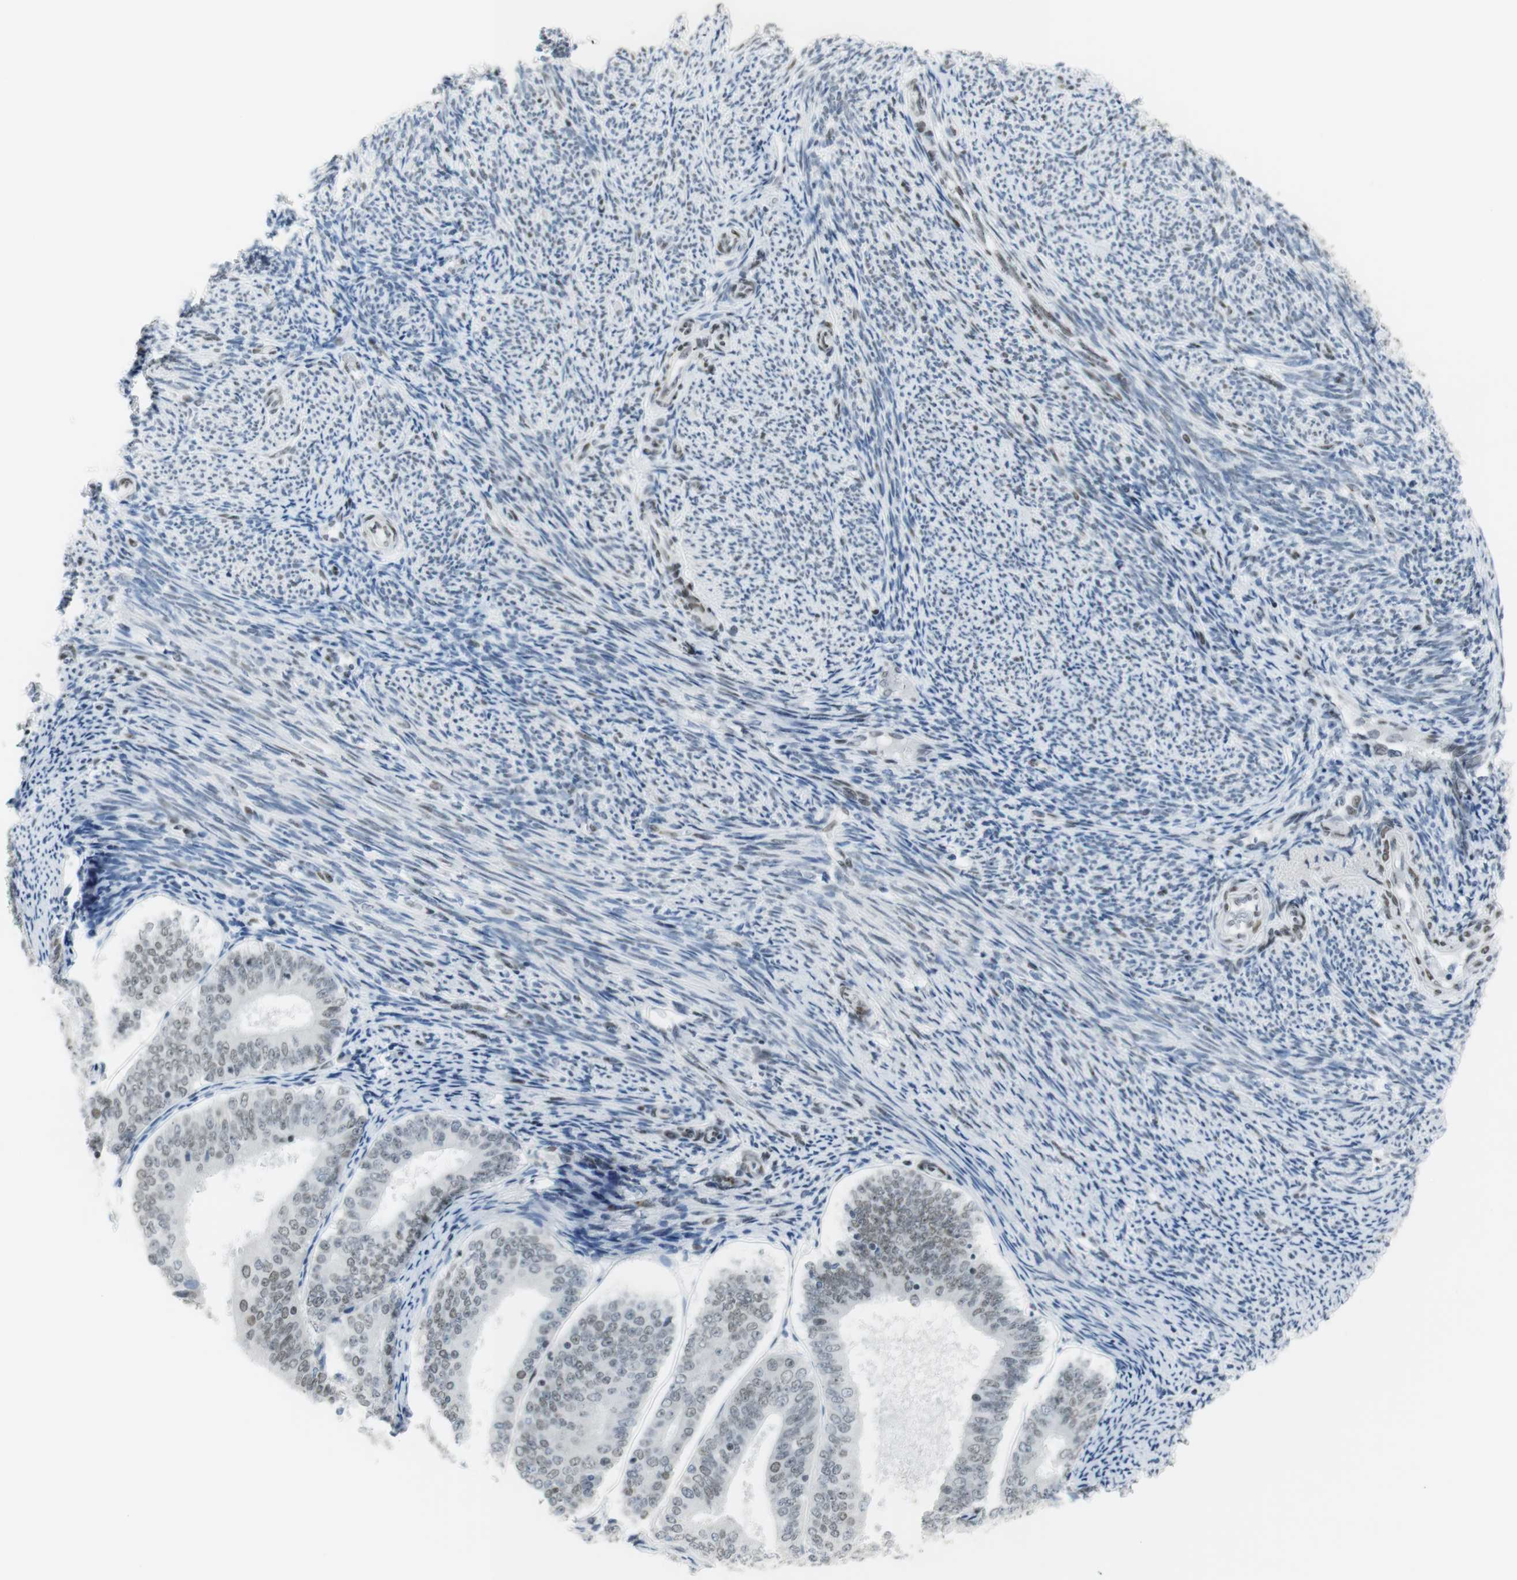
{"staining": {"intensity": "weak", "quantity": "25%-75%", "location": "nuclear"}, "tissue": "endometrial cancer", "cell_type": "Tumor cells", "image_type": "cancer", "snomed": [{"axis": "morphology", "description": "Adenocarcinoma, NOS"}, {"axis": "topography", "description": "Endometrium"}], "caption": "Adenocarcinoma (endometrial) tissue demonstrates weak nuclear staining in approximately 25%-75% of tumor cells, visualized by immunohistochemistry. The protein of interest is shown in brown color, while the nuclei are stained blue.", "gene": "BMI1", "patient": {"sex": "female", "age": 63}}